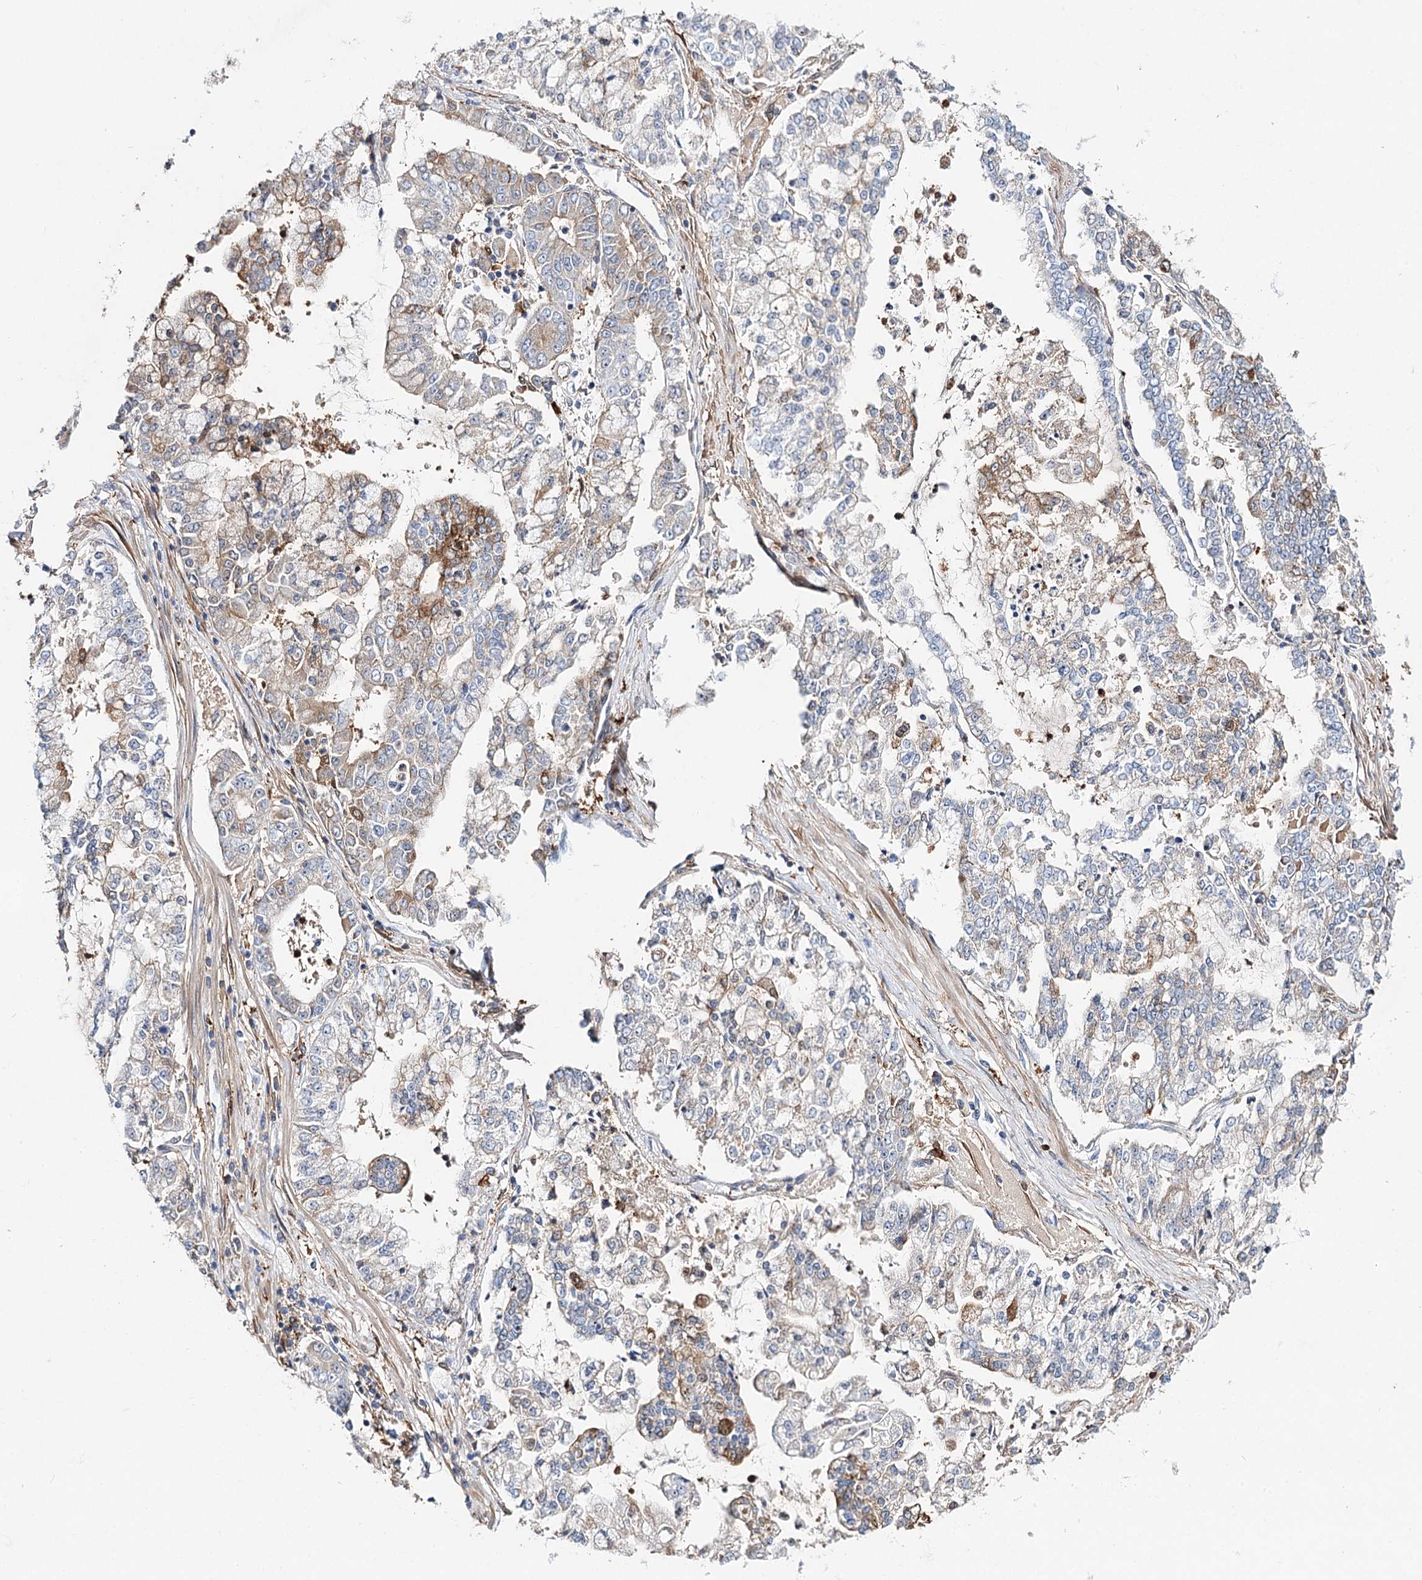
{"staining": {"intensity": "moderate", "quantity": "<25%", "location": "cytoplasmic/membranous"}, "tissue": "stomach cancer", "cell_type": "Tumor cells", "image_type": "cancer", "snomed": [{"axis": "morphology", "description": "Adenocarcinoma, NOS"}, {"axis": "topography", "description": "Stomach"}], "caption": "Tumor cells show moderate cytoplasmic/membranous positivity in about <25% of cells in stomach cancer.", "gene": "CFAP46", "patient": {"sex": "male", "age": 76}}